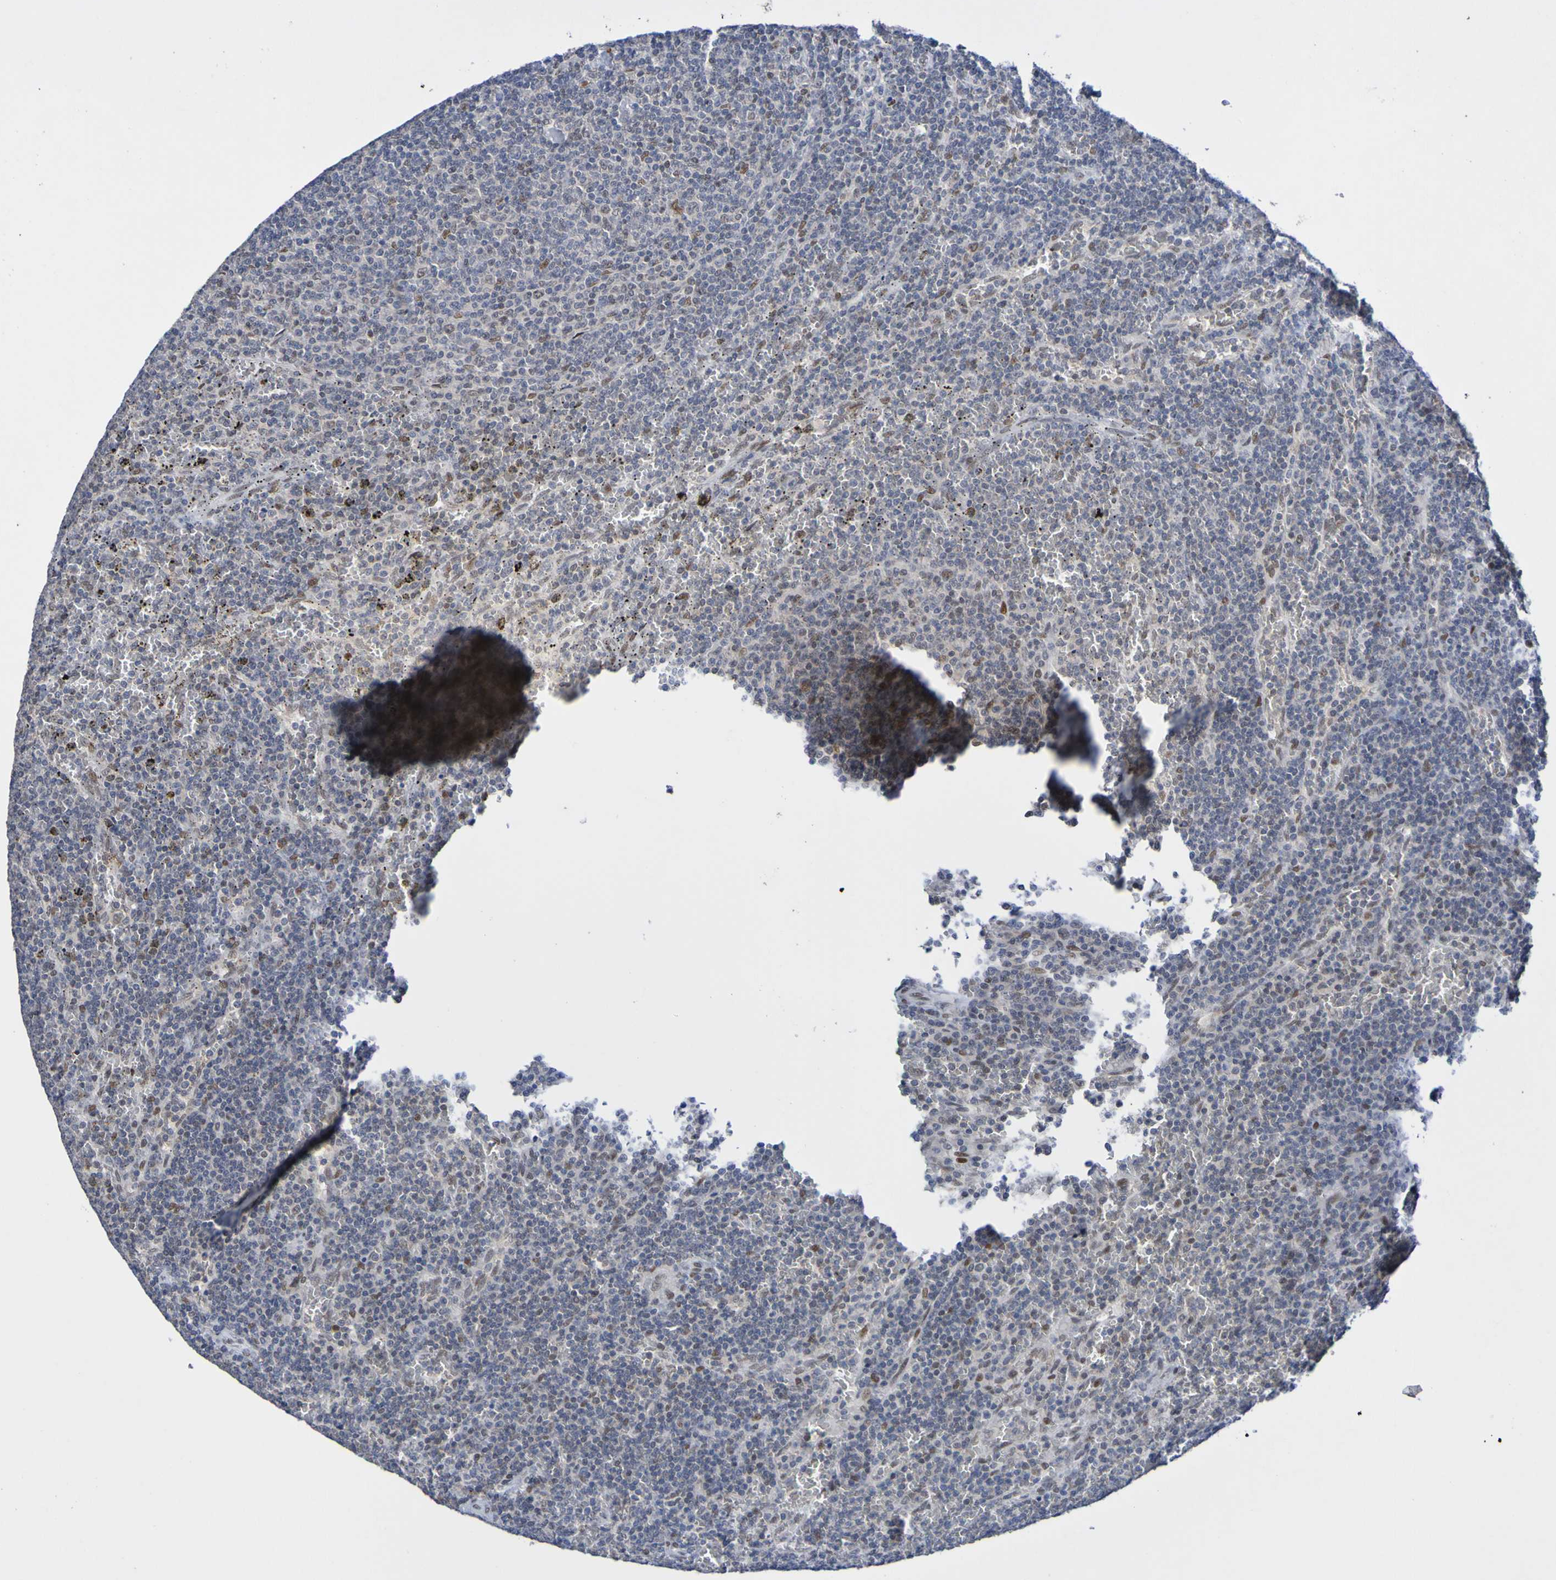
{"staining": {"intensity": "moderate", "quantity": "<25%", "location": "nuclear"}, "tissue": "lymphoma", "cell_type": "Tumor cells", "image_type": "cancer", "snomed": [{"axis": "morphology", "description": "Malignant lymphoma, non-Hodgkin's type, Low grade"}, {"axis": "topography", "description": "Spleen"}], "caption": "Tumor cells display moderate nuclear expression in about <25% of cells in malignant lymphoma, non-Hodgkin's type (low-grade). The protein of interest is shown in brown color, while the nuclei are stained blue.", "gene": "PCGF1", "patient": {"sex": "female", "age": 50}}